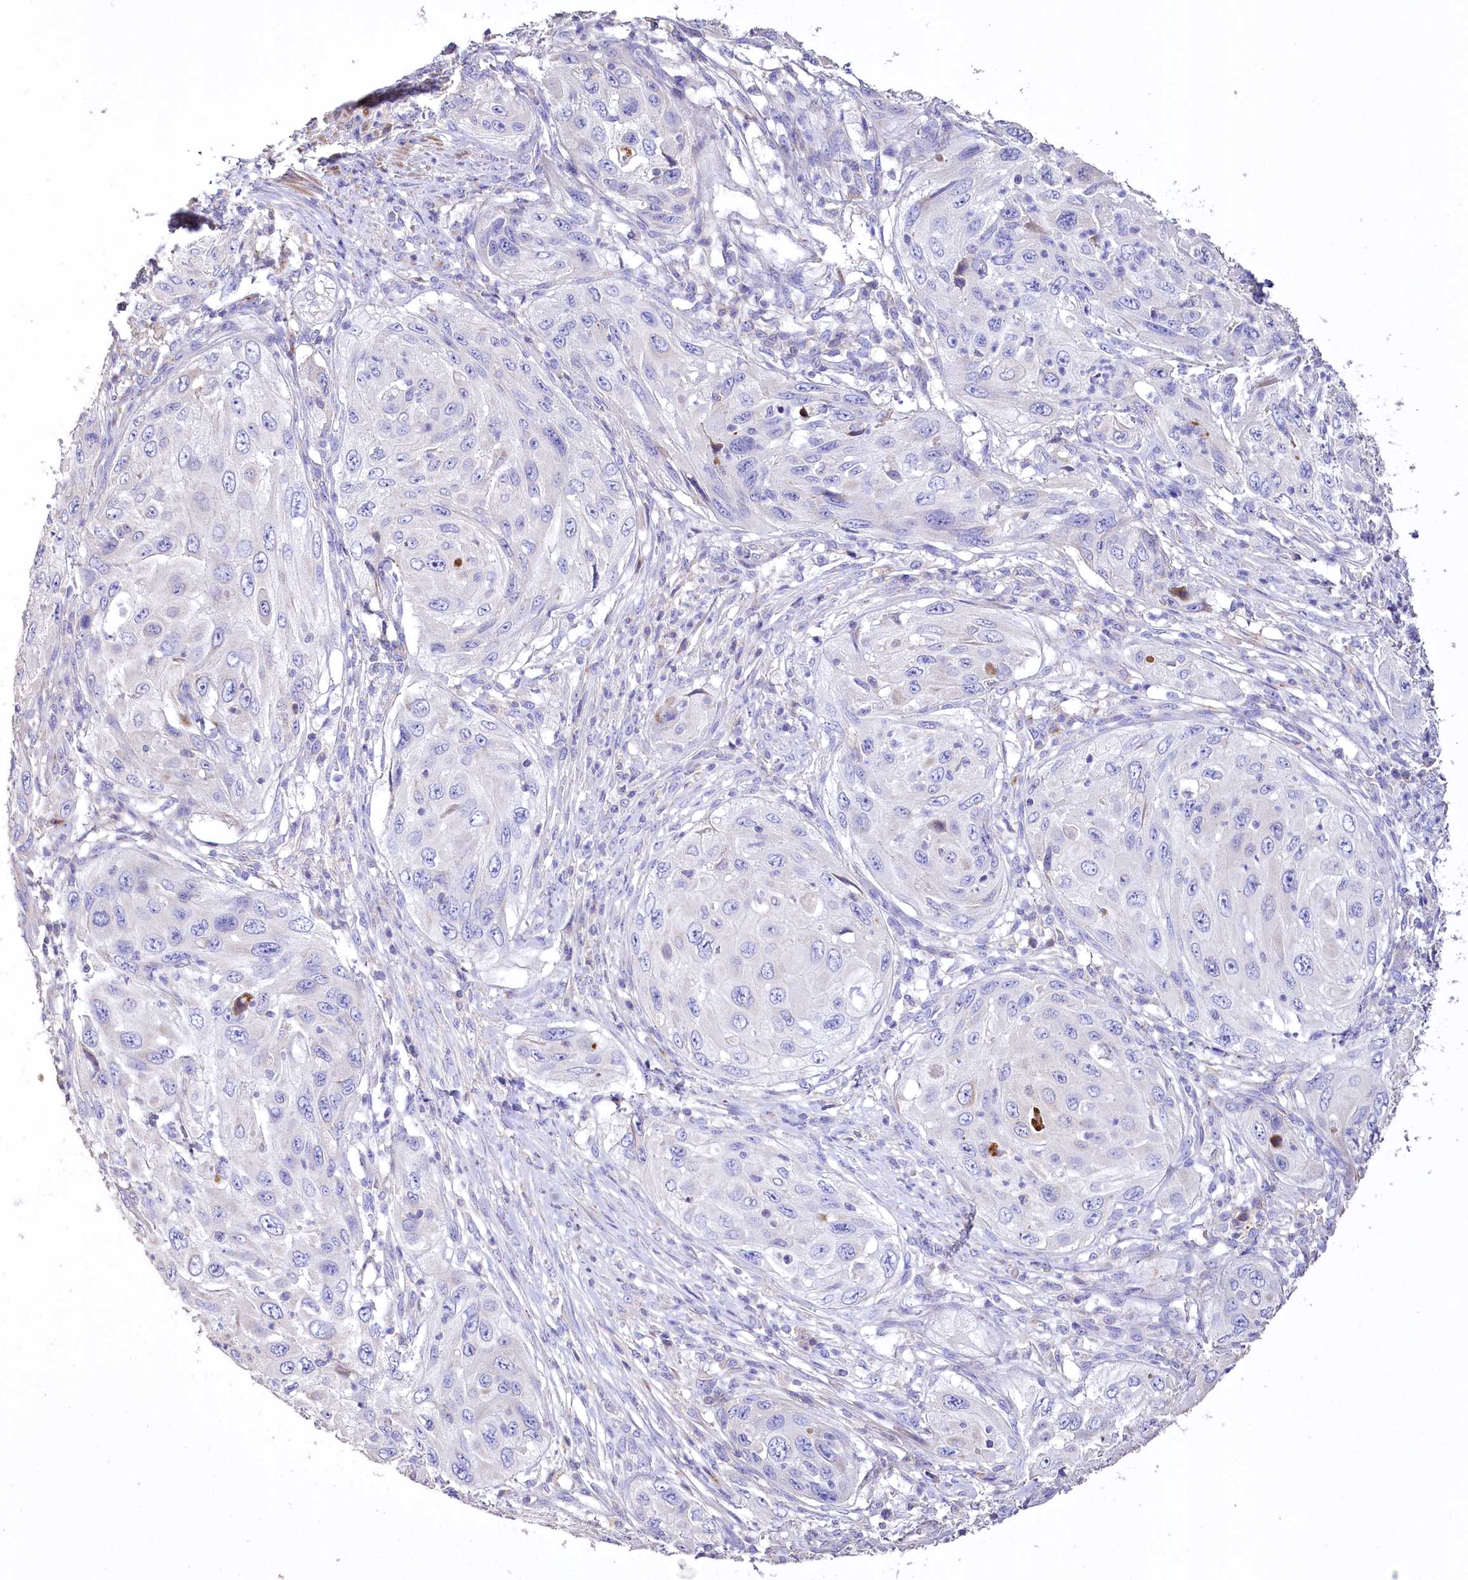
{"staining": {"intensity": "negative", "quantity": "none", "location": "none"}, "tissue": "cervical cancer", "cell_type": "Tumor cells", "image_type": "cancer", "snomed": [{"axis": "morphology", "description": "Squamous cell carcinoma, NOS"}, {"axis": "topography", "description": "Cervix"}], "caption": "An immunohistochemistry photomicrograph of squamous cell carcinoma (cervical) is shown. There is no staining in tumor cells of squamous cell carcinoma (cervical).", "gene": "PTER", "patient": {"sex": "female", "age": 42}}